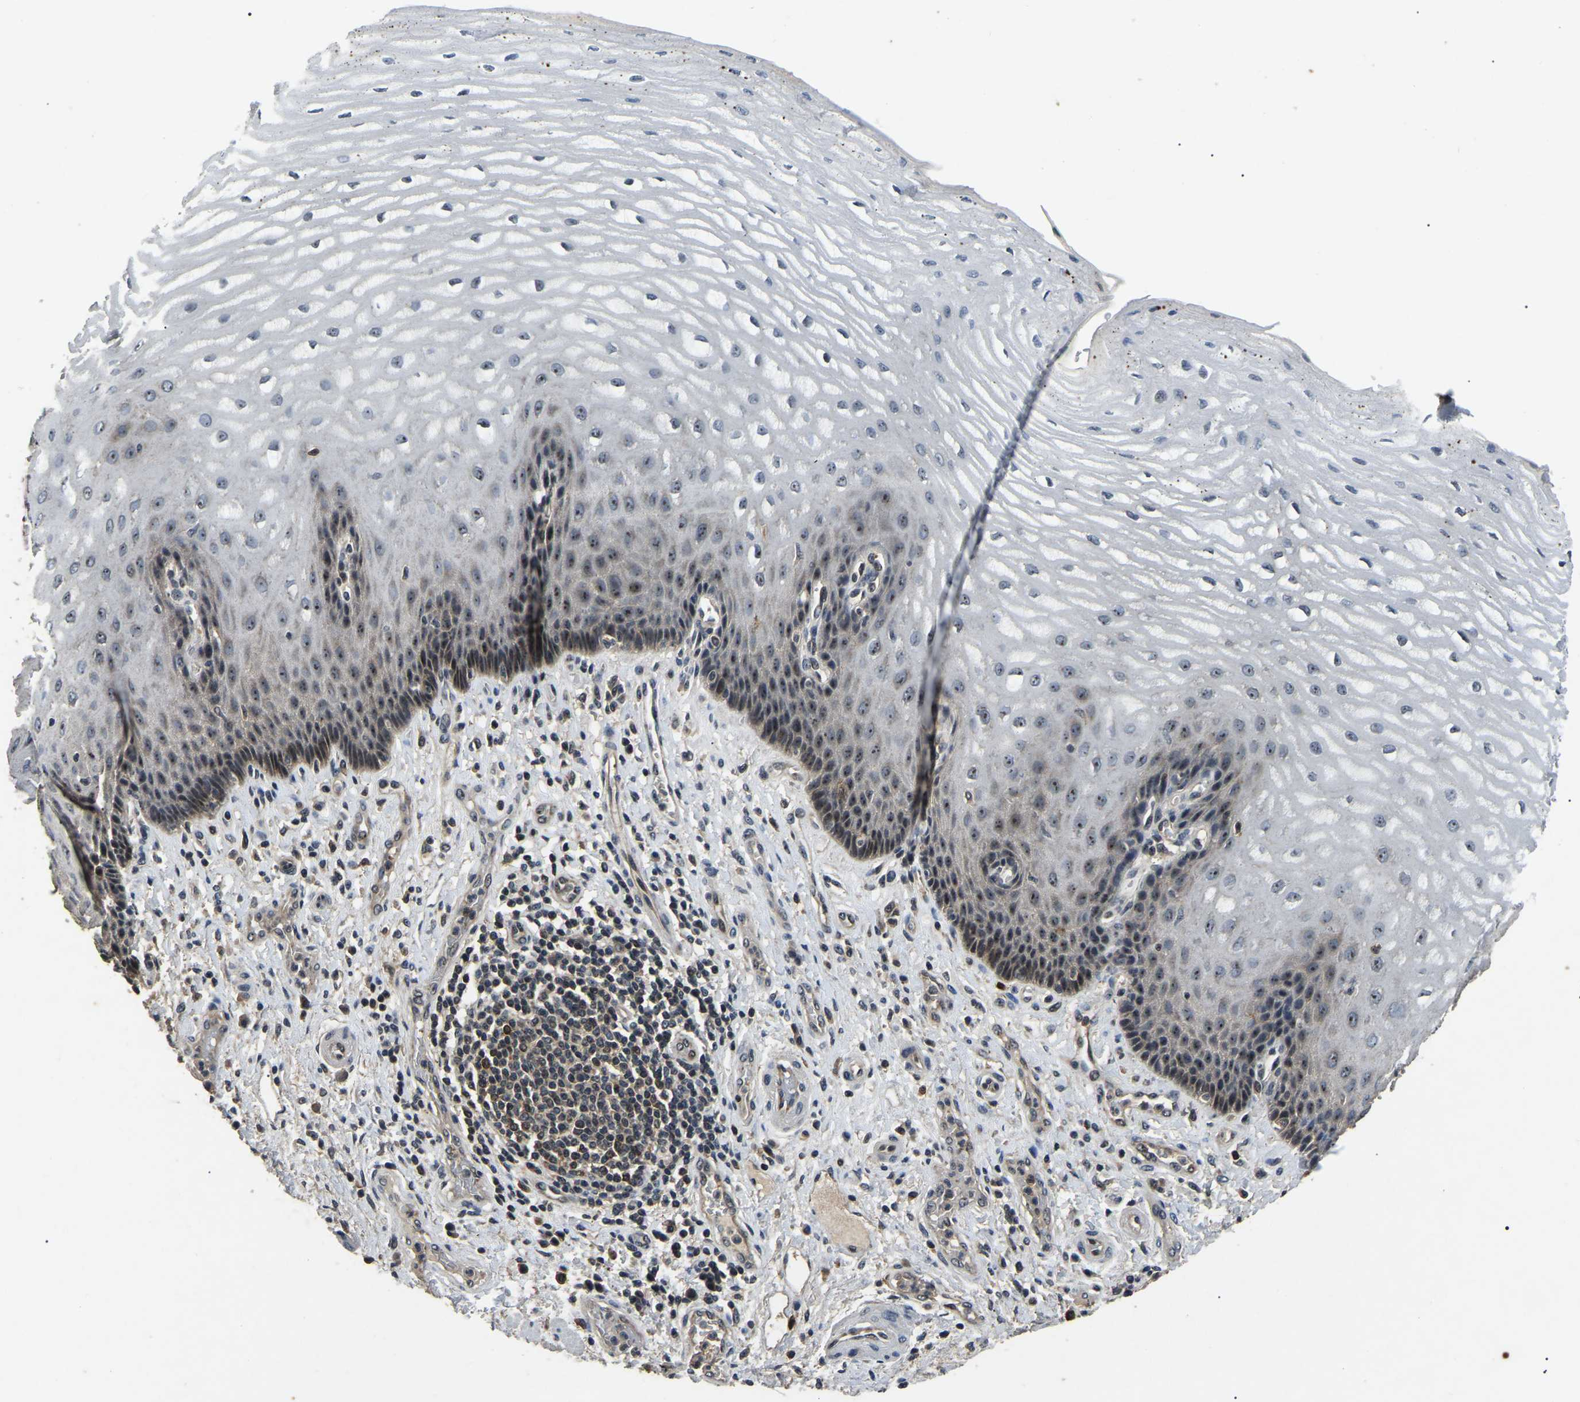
{"staining": {"intensity": "moderate", "quantity": "25%-75%", "location": "nuclear"}, "tissue": "esophagus", "cell_type": "Squamous epithelial cells", "image_type": "normal", "snomed": [{"axis": "morphology", "description": "Normal tissue, NOS"}, {"axis": "topography", "description": "Esophagus"}], "caption": "Protein expression analysis of normal esophagus demonstrates moderate nuclear positivity in approximately 25%-75% of squamous epithelial cells. (DAB = brown stain, brightfield microscopy at high magnification).", "gene": "RBM28", "patient": {"sex": "male", "age": 54}}